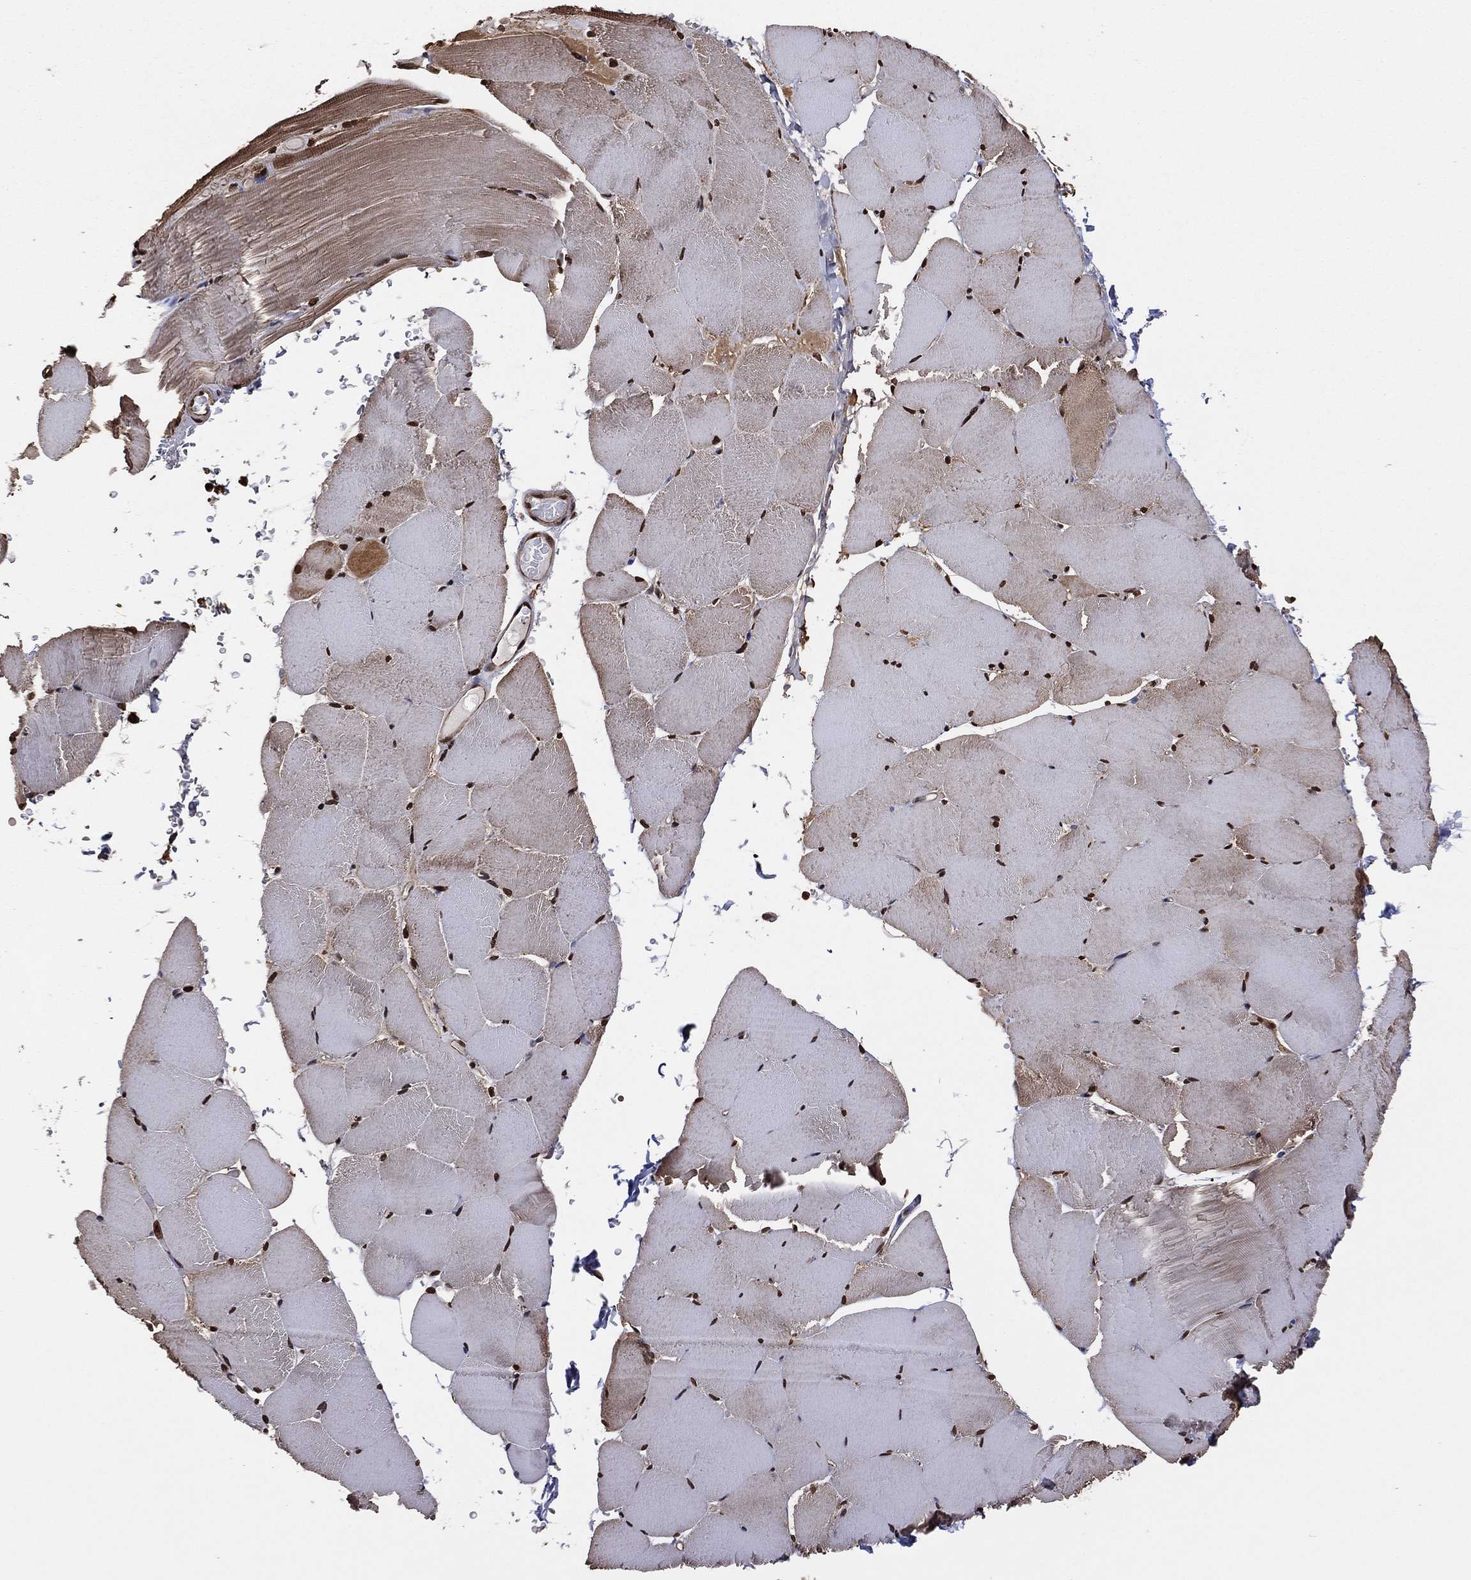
{"staining": {"intensity": "strong", "quantity": ">75%", "location": "nuclear"}, "tissue": "skeletal muscle", "cell_type": "Myocytes", "image_type": "normal", "snomed": [{"axis": "morphology", "description": "Normal tissue, NOS"}, {"axis": "topography", "description": "Skeletal muscle"}], "caption": "Approximately >75% of myocytes in benign human skeletal muscle demonstrate strong nuclear protein staining as visualized by brown immunohistochemical staining.", "gene": "GAPDH", "patient": {"sex": "female", "age": 37}}